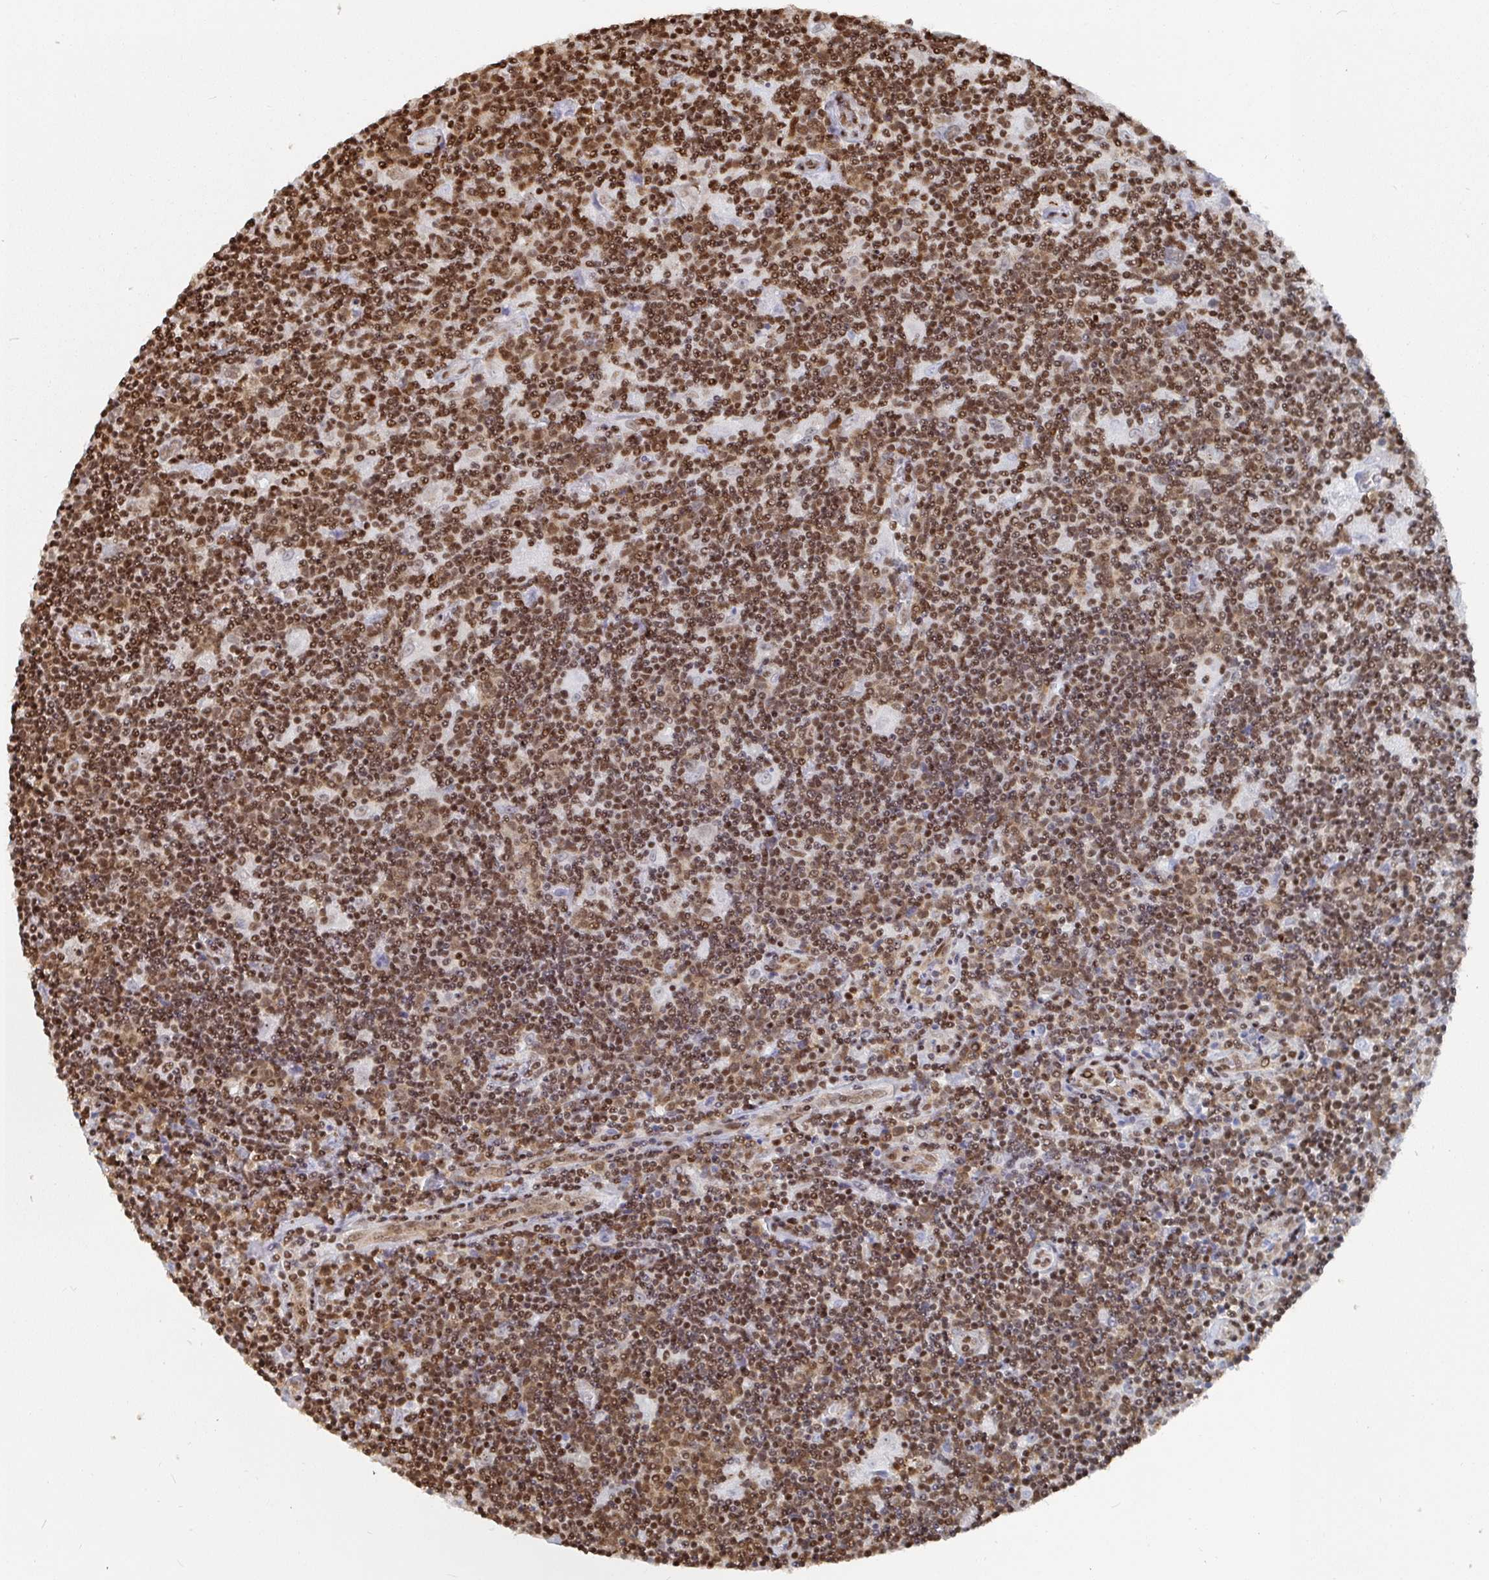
{"staining": {"intensity": "moderate", "quantity": "25%-75%", "location": "nuclear"}, "tissue": "lymphoma", "cell_type": "Tumor cells", "image_type": "cancer", "snomed": [{"axis": "morphology", "description": "Hodgkin's disease, NOS"}, {"axis": "topography", "description": "Lymph node"}], "caption": "This micrograph reveals immunohistochemistry staining of Hodgkin's disease, with medium moderate nuclear positivity in about 25%-75% of tumor cells.", "gene": "EWSR1", "patient": {"sex": "male", "age": 40}}